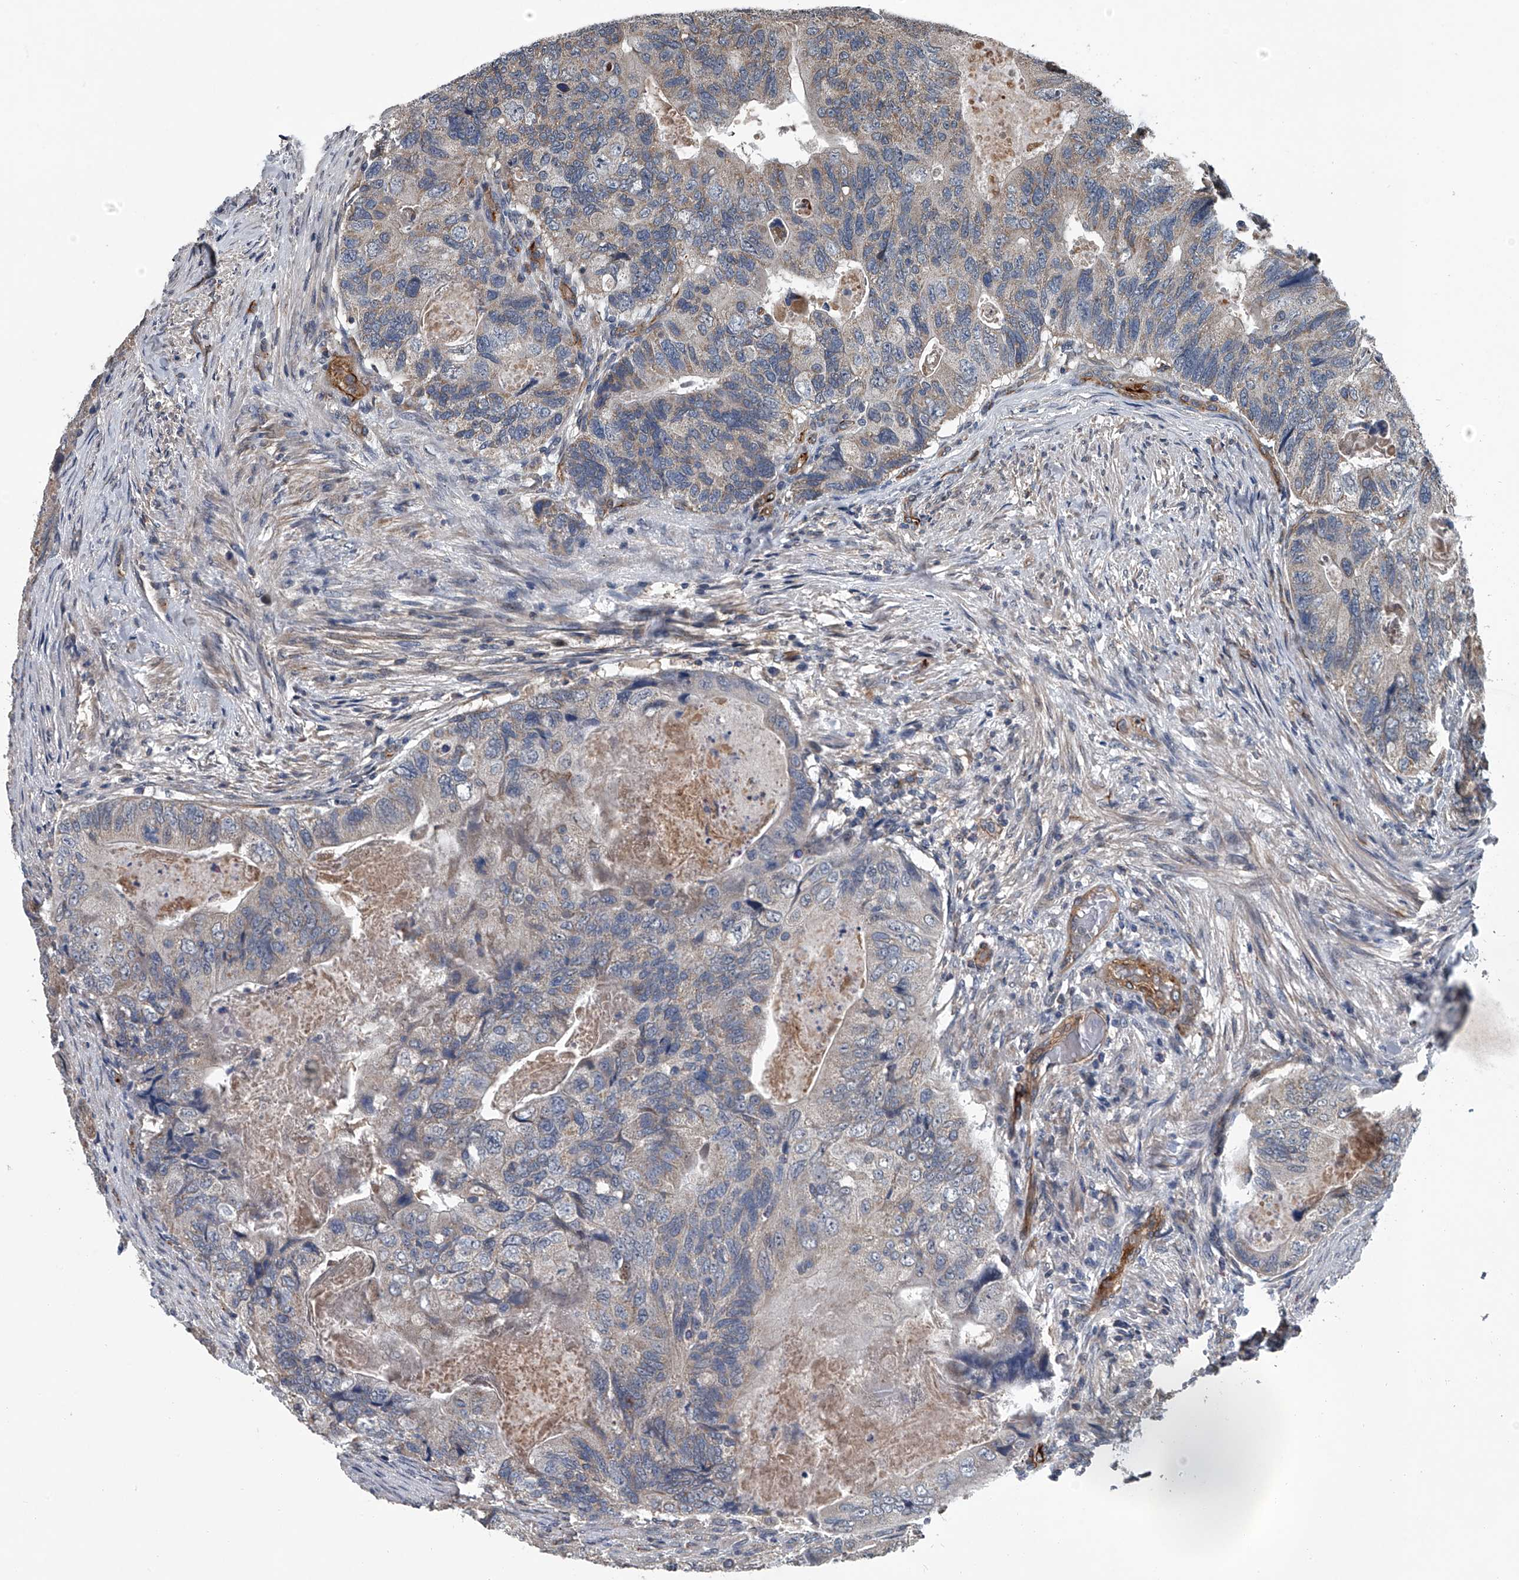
{"staining": {"intensity": "weak", "quantity": "25%-75%", "location": "cytoplasmic/membranous"}, "tissue": "colorectal cancer", "cell_type": "Tumor cells", "image_type": "cancer", "snomed": [{"axis": "morphology", "description": "Adenocarcinoma, NOS"}, {"axis": "topography", "description": "Rectum"}], "caption": "A brown stain labels weak cytoplasmic/membranous staining of a protein in human adenocarcinoma (colorectal) tumor cells. Using DAB (3,3'-diaminobenzidine) (brown) and hematoxylin (blue) stains, captured at high magnification using brightfield microscopy.", "gene": "LDLRAD2", "patient": {"sex": "male", "age": 63}}